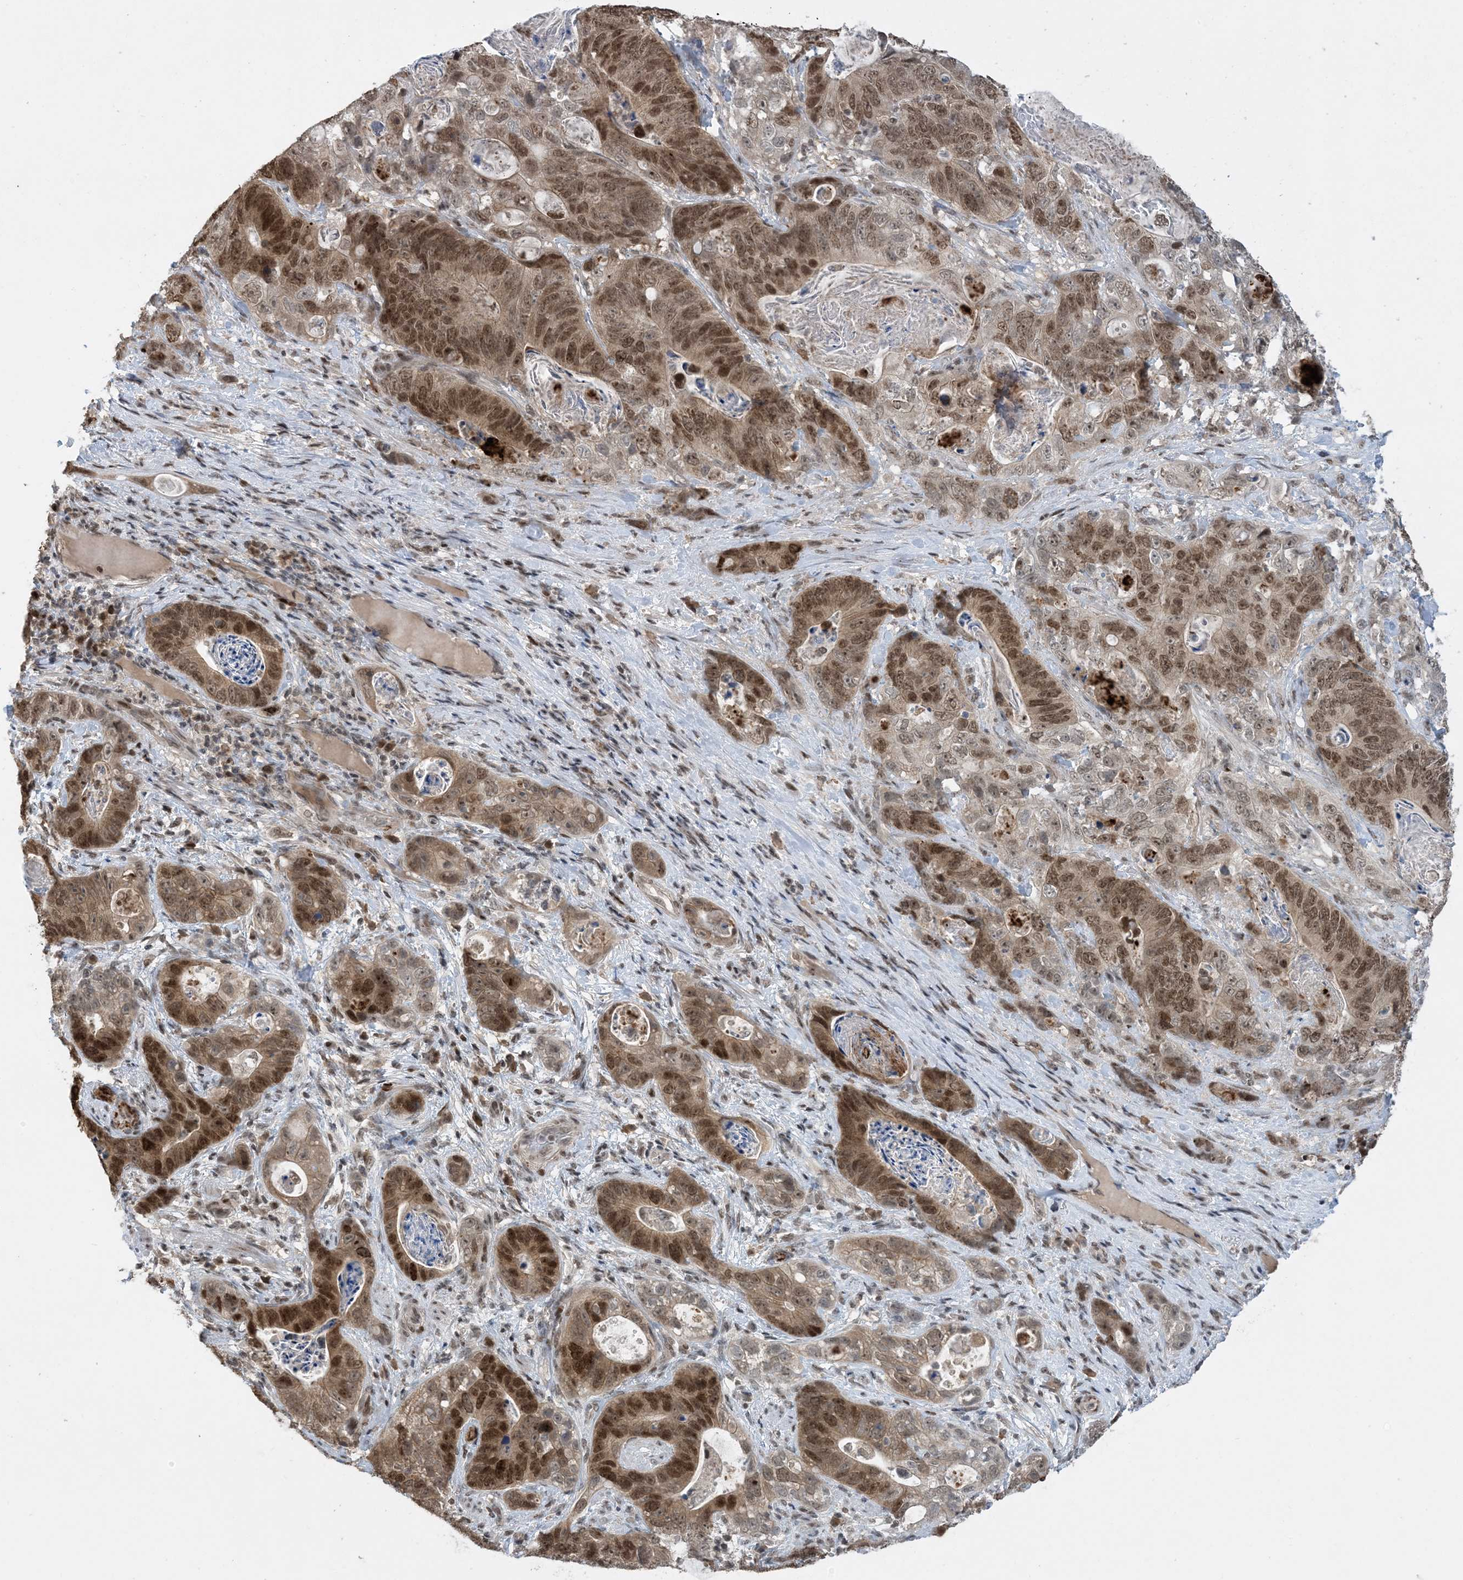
{"staining": {"intensity": "moderate", "quantity": ">75%", "location": "nuclear"}, "tissue": "stomach cancer", "cell_type": "Tumor cells", "image_type": "cancer", "snomed": [{"axis": "morphology", "description": "Normal tissue, NOS"}, {"axis": "morphology", "description": "Adenocarcinoma, NOS"}, {"axis": "topography", "description": "Stomach"}], "caption": "Moderate nuclear protein positivity is seen in about >75% of tumor cells in adenocarcinoma (stomach).", "gene": "ACYP2", "patient": {"sex": "female", "age": 89}}